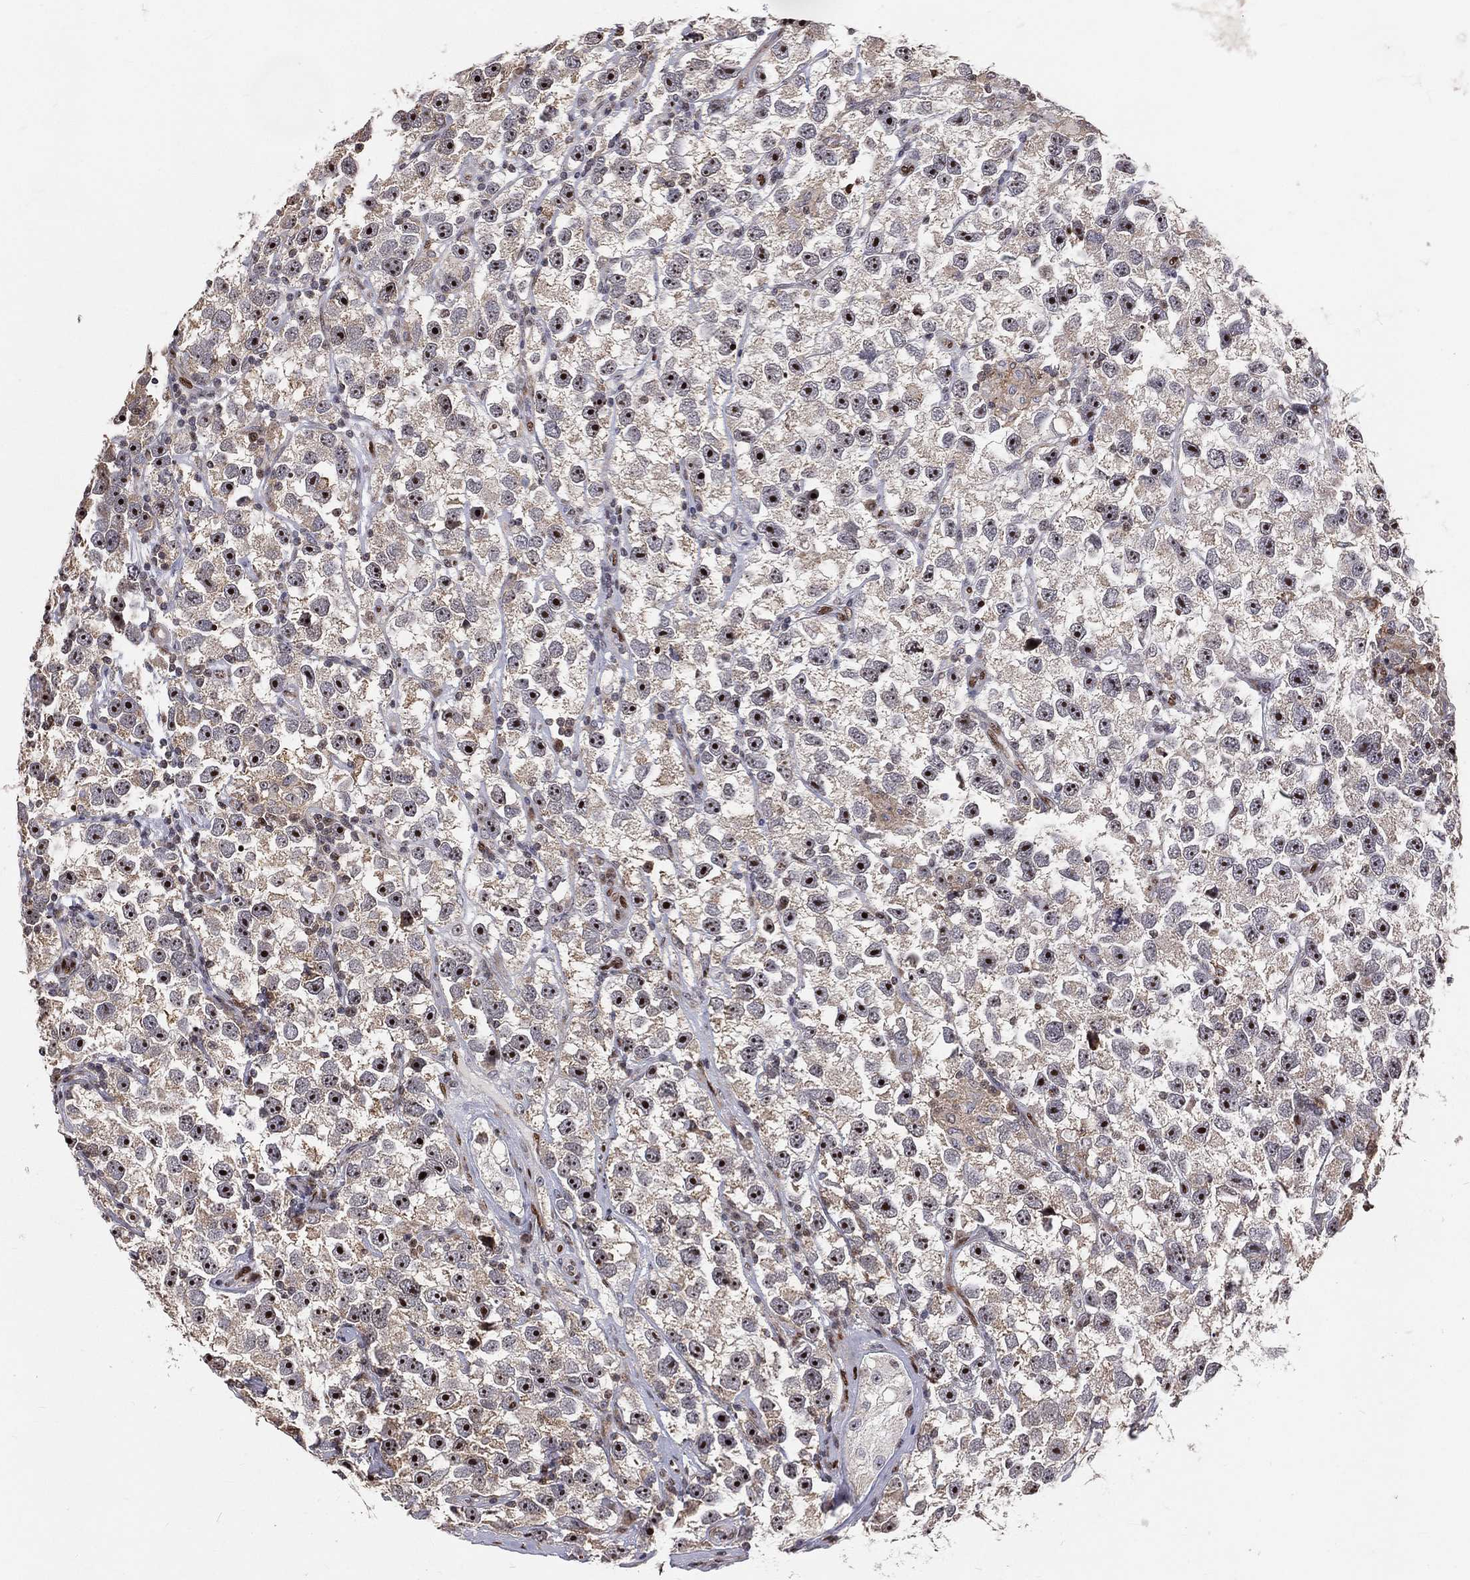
{"staining": {"intensity": "strong", "quantity": "25%-75%", "location": "nuclear"}, "tissue": "testis cancer", "cell_type": "Tumor cells", "image_type": "cancer", "snomed": [{"axis": "morphology", "description": "Seminoma, NOS"}, {"axis": "topography", "description": "Testis"}], "caption": "About 25%-75% of tumor cells in human testis cancer (seminoma) show strong nuclear protein expression as visualized by brown immunohistochemical staining.", "gene": "ZEB1", "patient": {"sex": "male", "age": 26}}